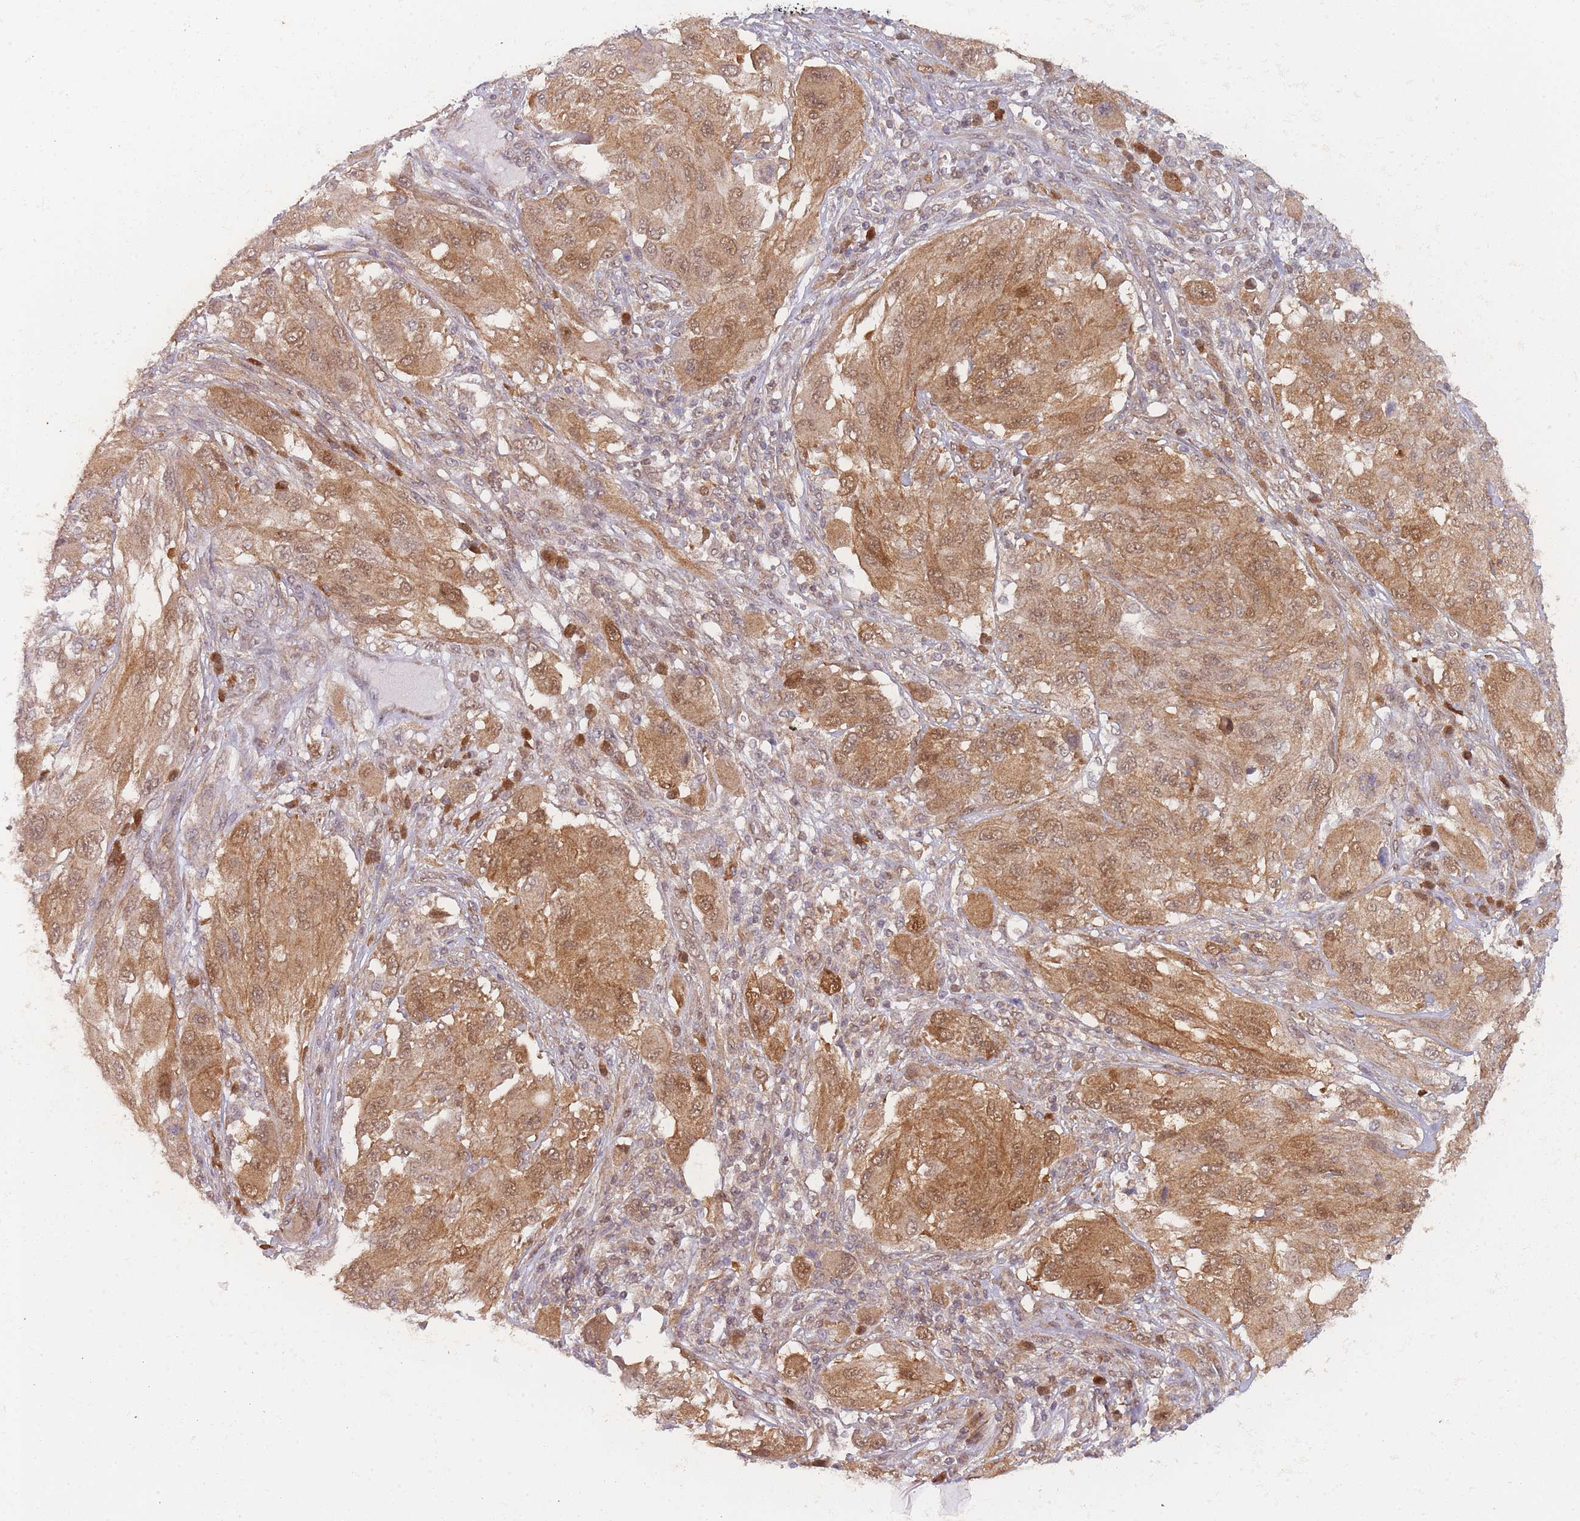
{"staining": {"intensity": "moderate", "quantity": ">75%", "location": "cytoplasmic/membranous,nuclear"}, "tissue": "melanoma", "cell_type": "Tumor cells", "image_type": "cancer", "snomed": [{"axis": "morphology", "description": "Malignant melanoma, NOS"}, {"axis": "topography", "description": "Skin"}], "caption": "Protein analysis of malignant melanoma tissue demonstrates moderate cytoplasmic/membranous and nuclear staining in about >75% of tumor cells.", "gene": "MRI1", "patient": {"sex": "female", "age": 91}}